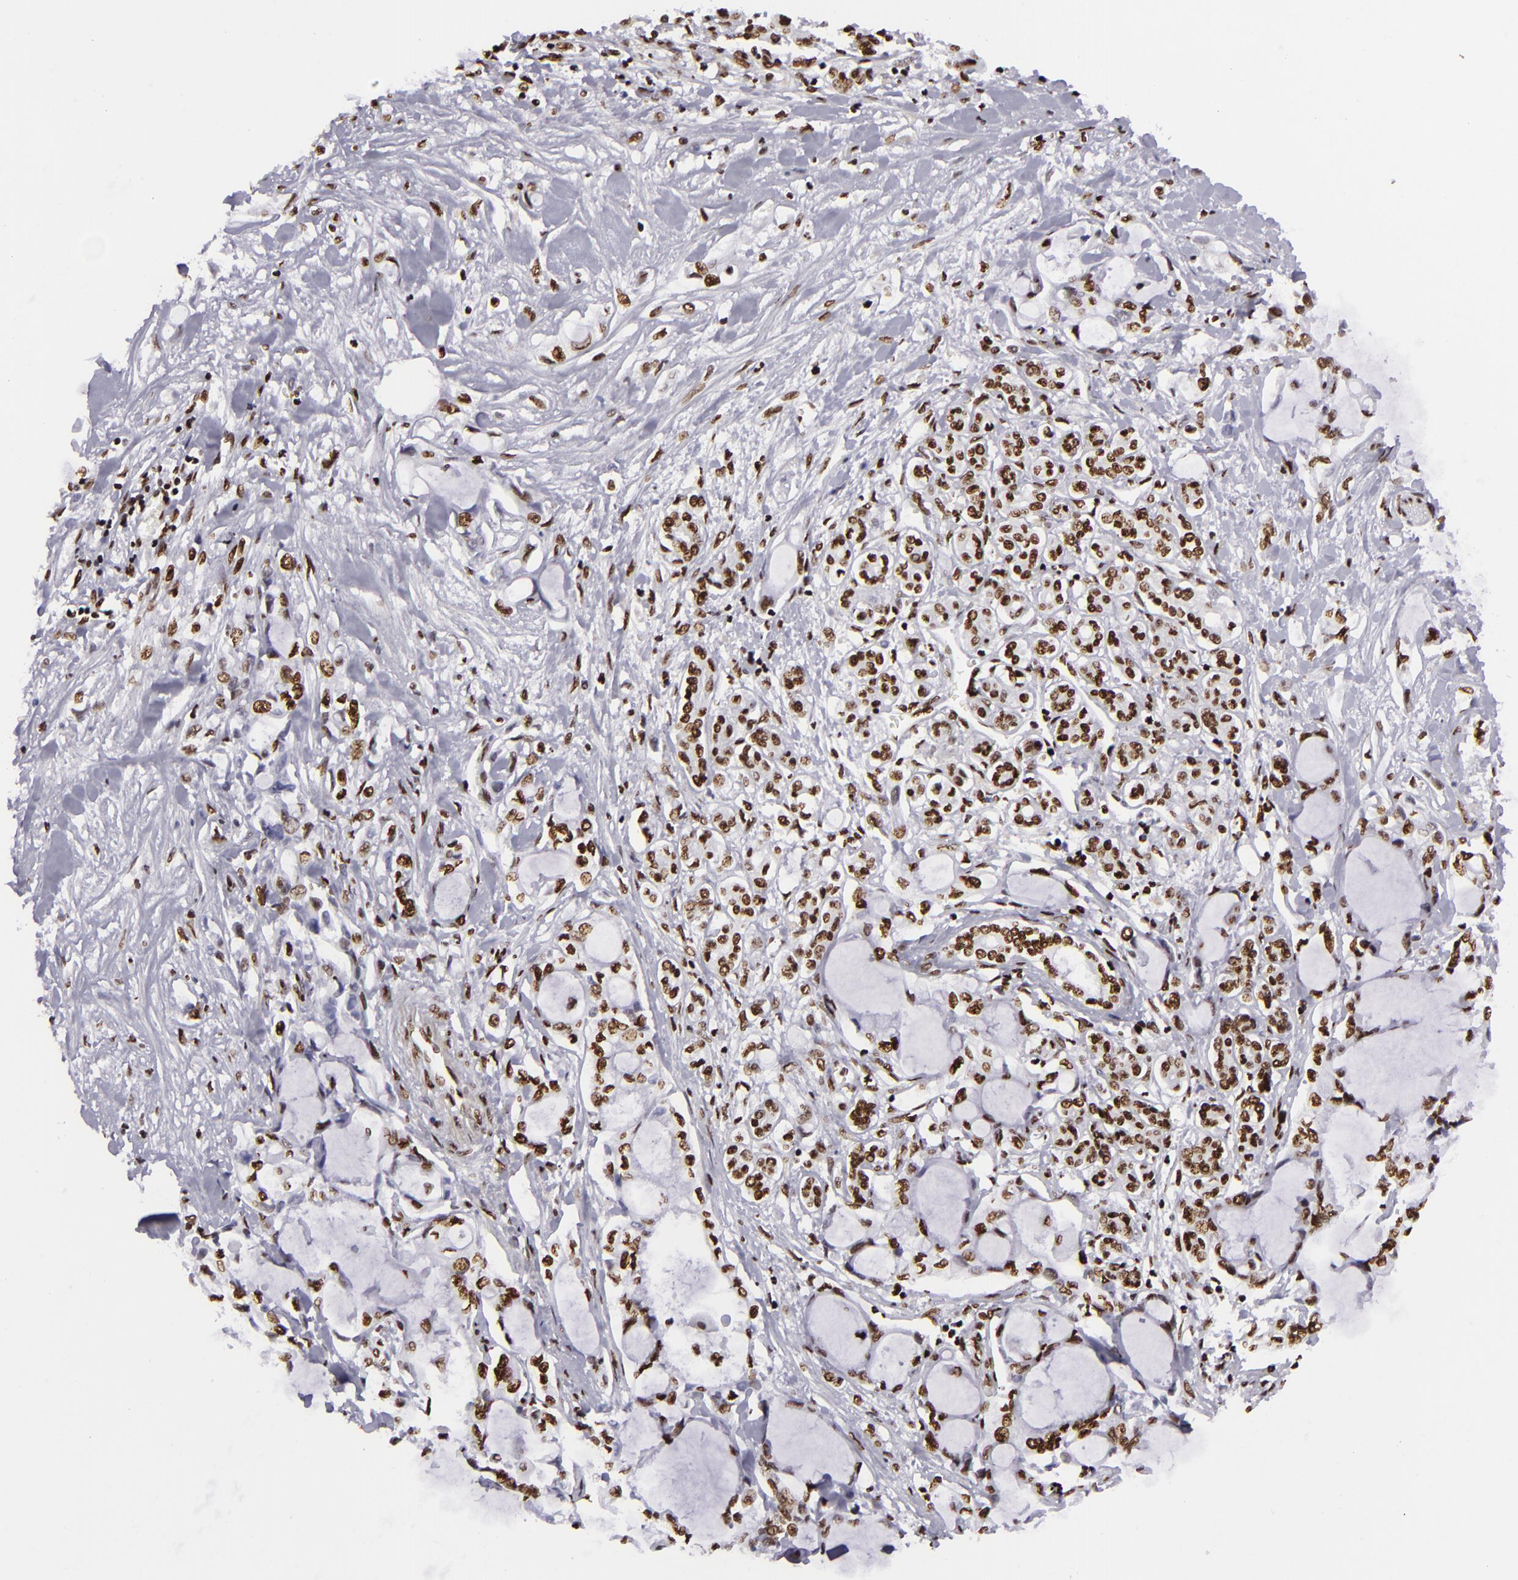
{"staining": {"intensity": "moderate", "quantity": ">75%", "location": "nuclear"}, "tissue": "pancreatic cancer", "cell_type": "Tumor cells", "image_type": "cancer", "snomed": [{"axis": "morphology", "description": "Adenocarcinoma, NOS"}, {"axis": "topography", "description": "Pancreas"}], "caption": "Protein expression analysis of adenocarcinoma (pancreatic) exhibits moderate nuclear staining in approximately >75% of tumor cells. The staining was performed using DAB (3,3'-diaminobenzidine) to visualize the protein expression in brown, while the nuclei were stained in blue with hematoxylin (Magnification: 20x).", "gene": "SAFB", "patient": {"sex": "female", "age": 70}}